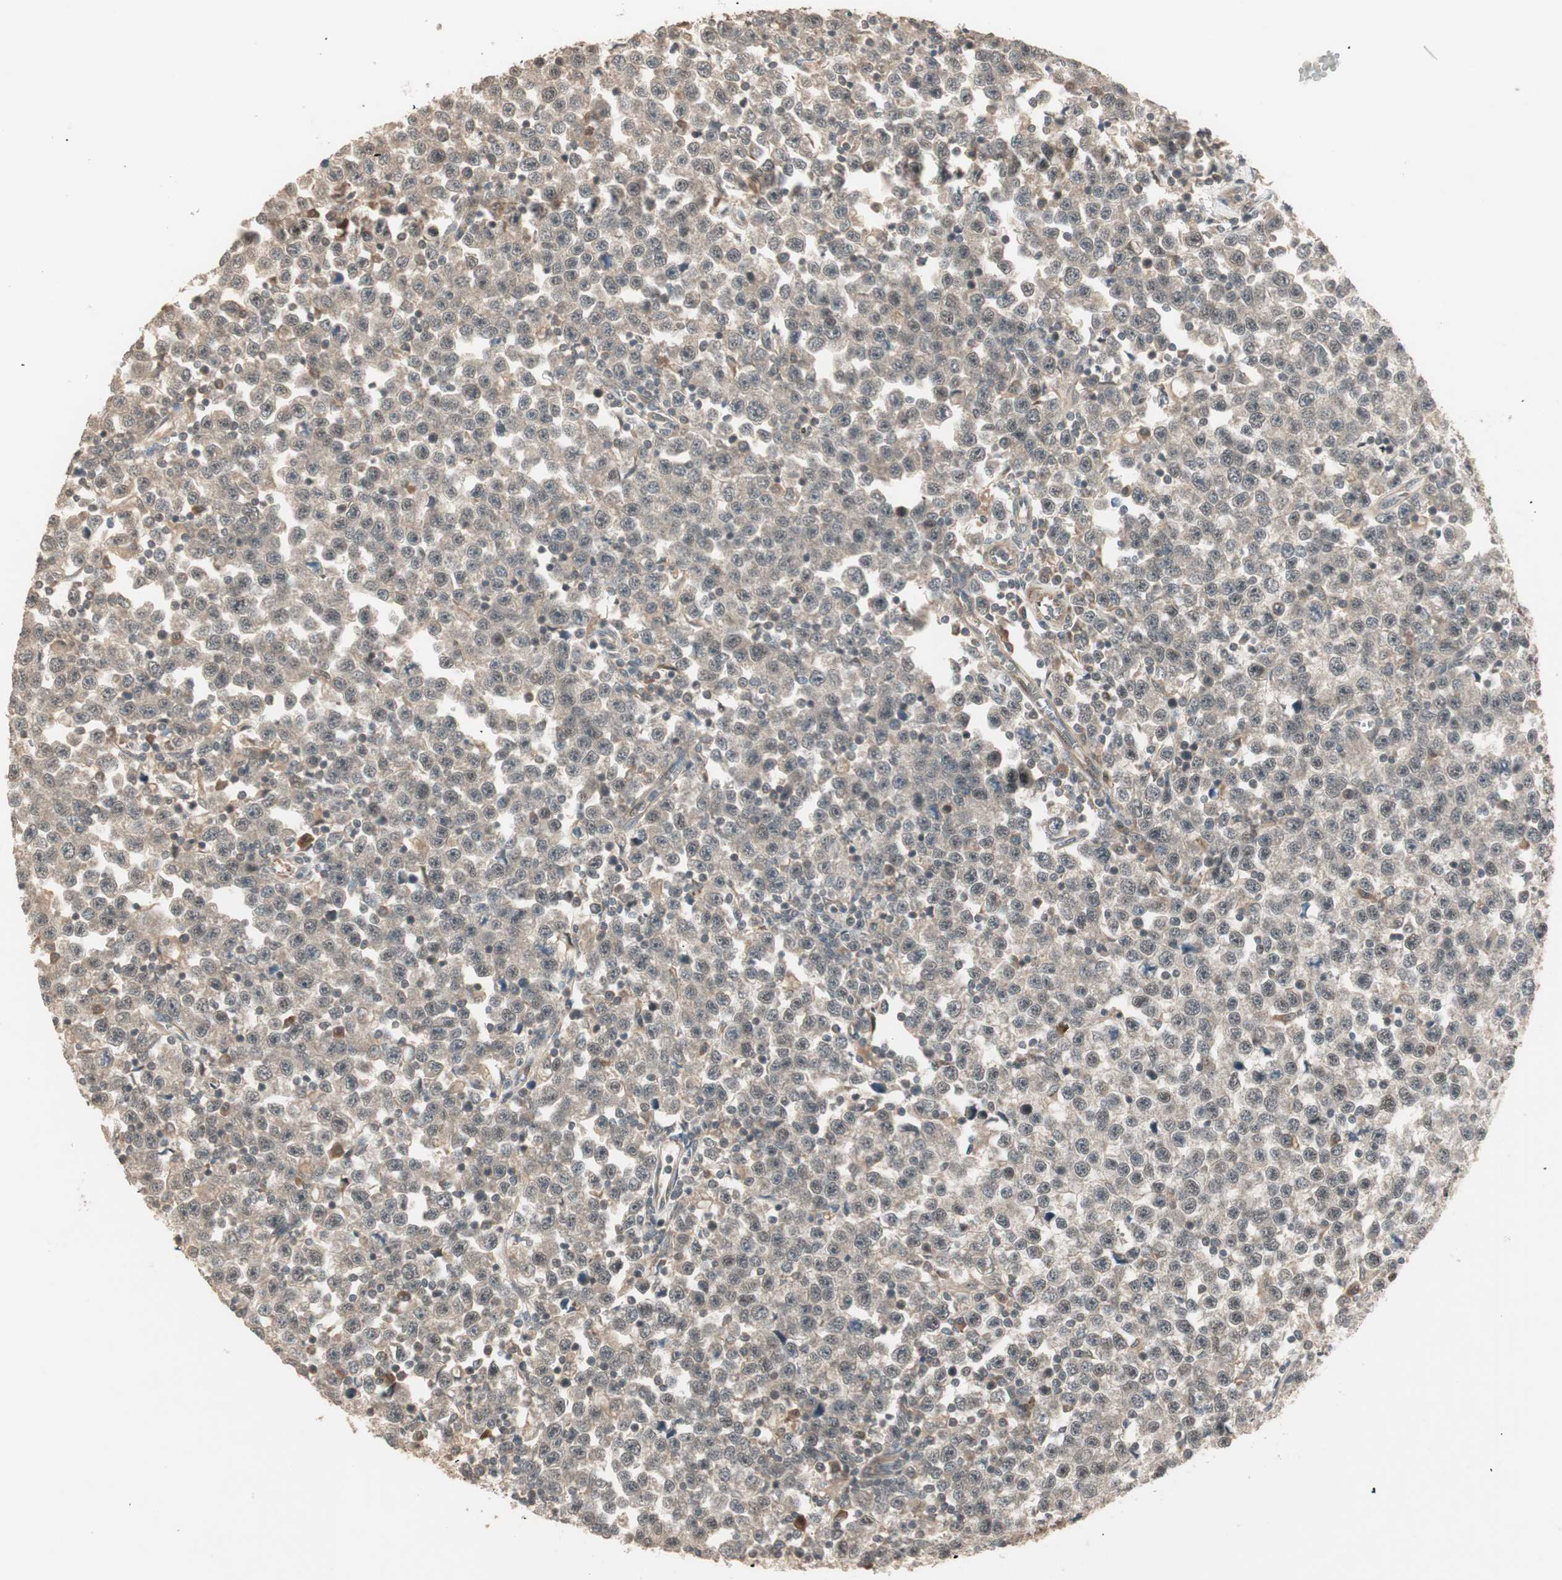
{"staining": {"intensity": "weak", "quantity": "25%-75%", "location": "cytoplasmic/membranous"}, "tissue": "testis cancer", "cell_type": "Tumor cells", "image_type": "cancer", "snomed": [{"axis": "morphology", "description": "Seminoma, NOS"}, {"axis": "topography", "description": "Testis"}], "caption": "Protein staining of testis seminoma tissue reveals weak cytoplasmic/membranous positivity in about 25%-75% of tumor cells. (IHC, brightfield microscopy, high magnification).", "gene": "ZSCAN31", "patient": {"sex": "male", "age": 43}}